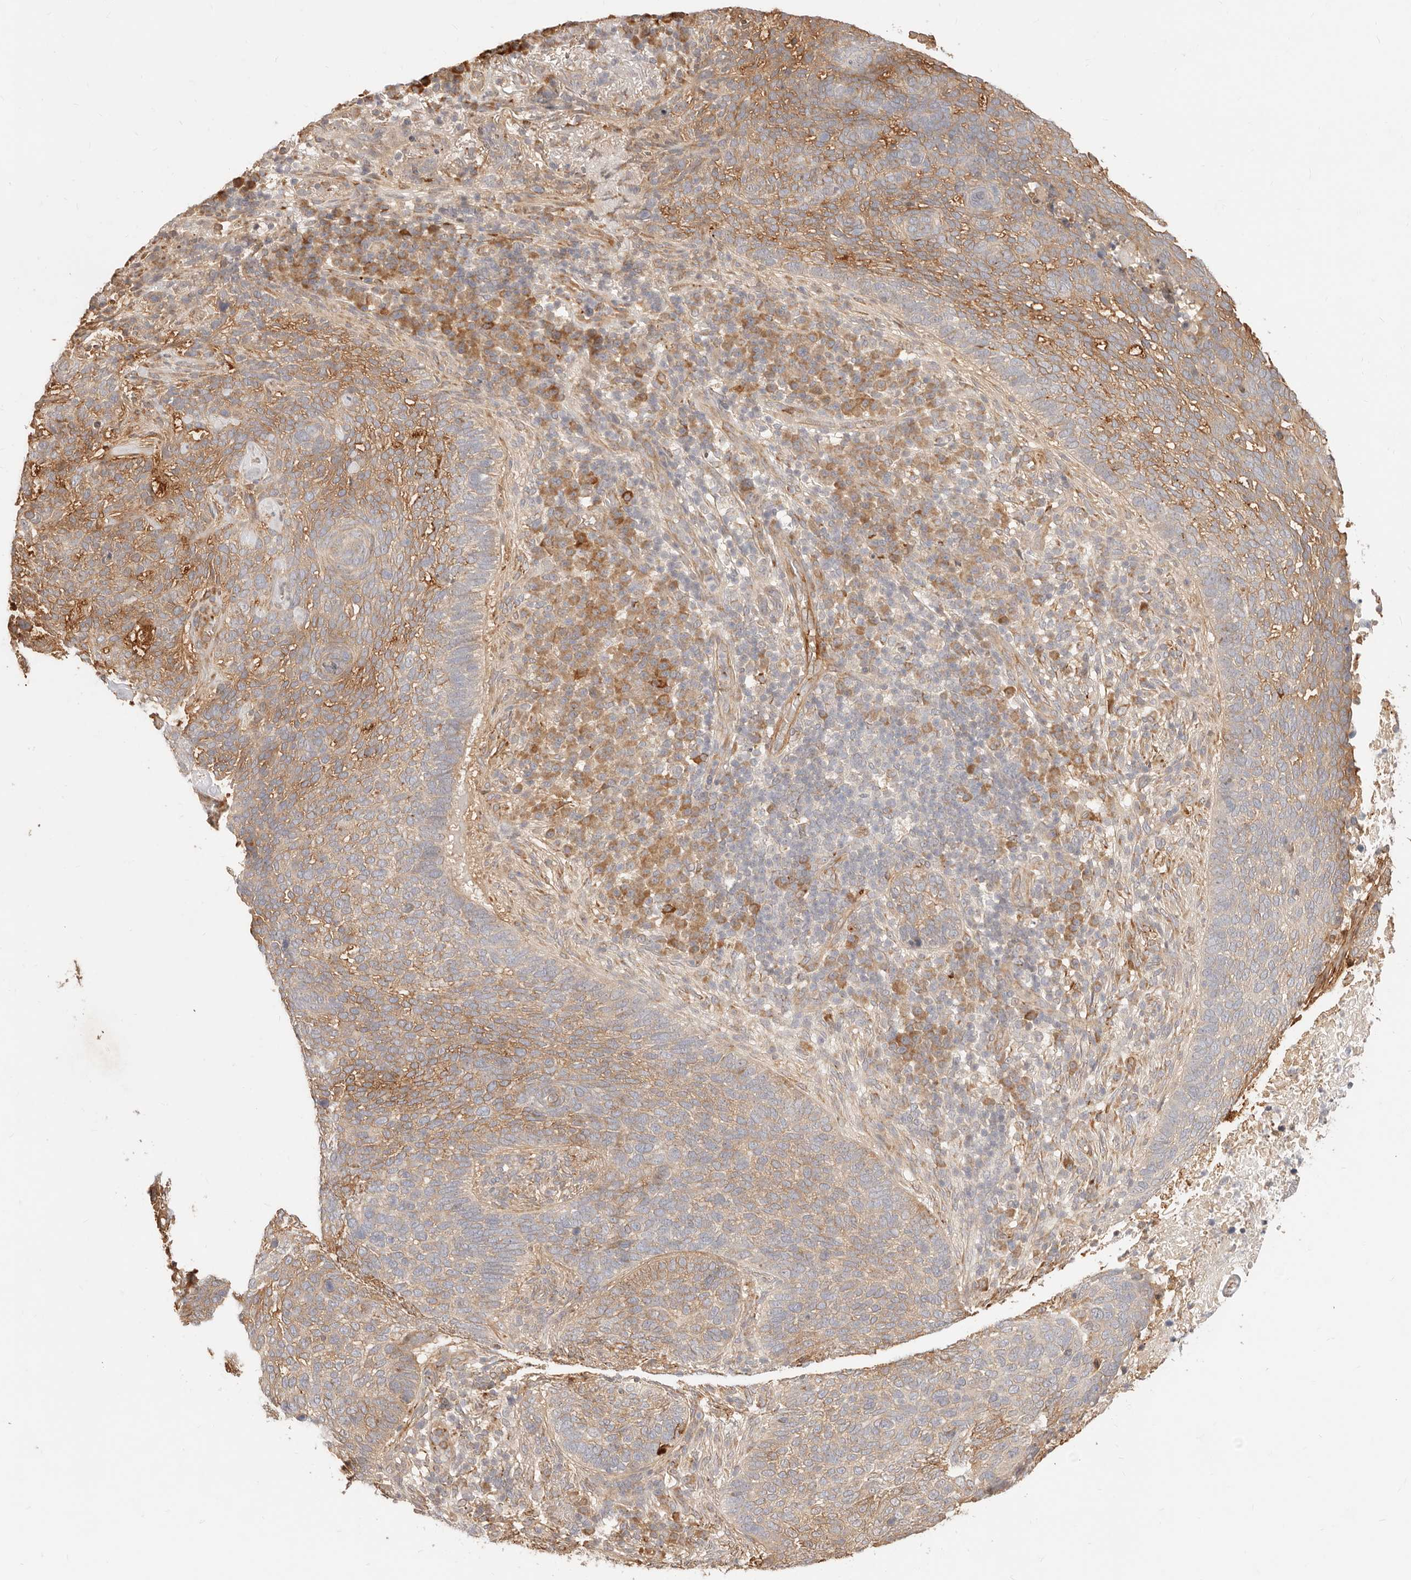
{"staining": {"intensity": "moderate", "quantity": "25%-75%", "location": "cytoplasmic/membranous"}, "tissue": "skin cancer", "cell_type": "Tumor cells", "image_type": "cancer", "snomed": [{"axis": "morphology", "description": "Basal cell carcinoma"}, {"axis": "topography", "description": "Skin"}], "caption": "Basal cell carcinoma (skin) tissue reveals moderate cytoplasmic/membranous expression in approximately 25%-75% of tumor cells, visualized by immunohistochemistry.", "gene": "UBXN10", "patient": {"sex": "female", "age": 64}}